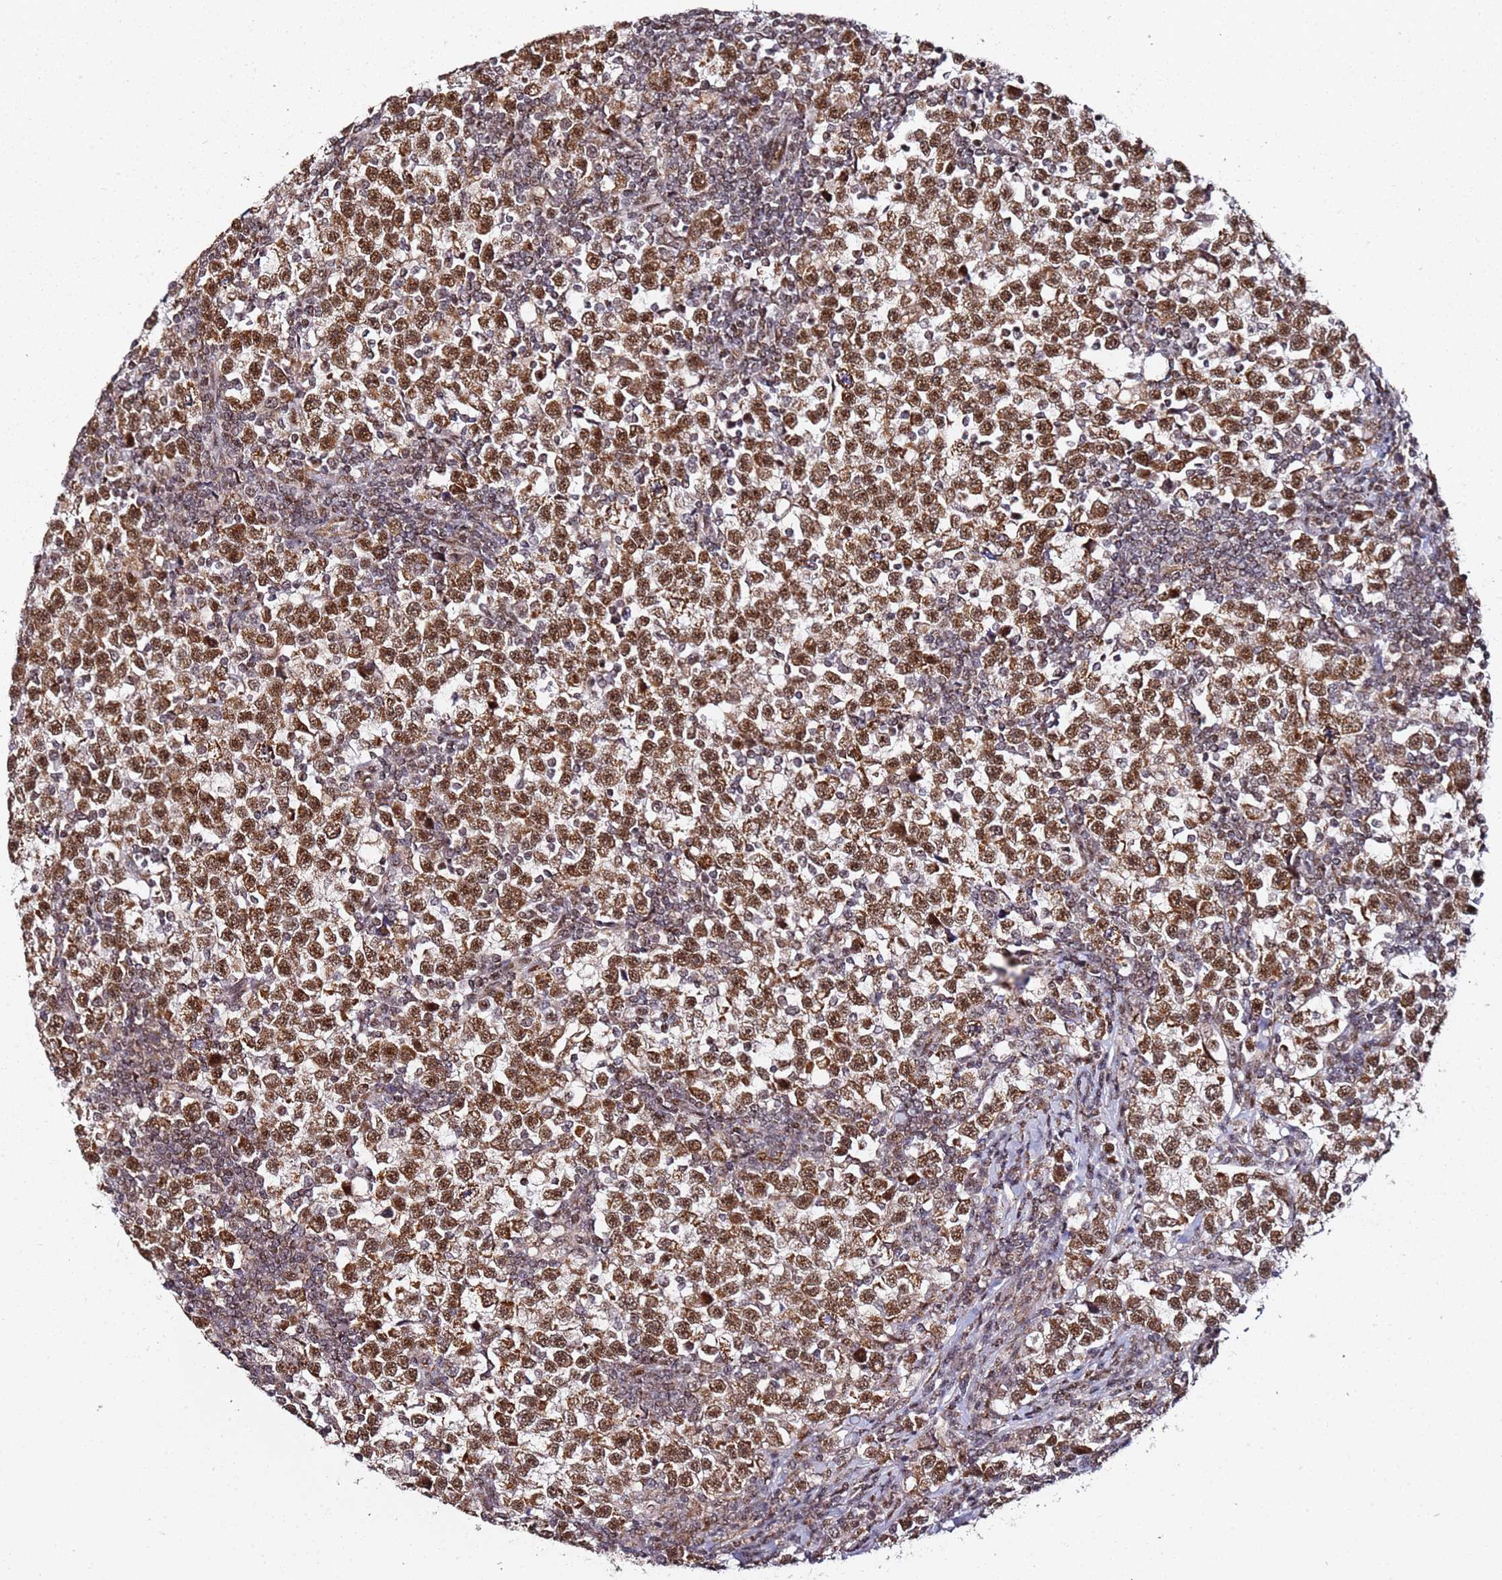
{"staining": {"intensity": "moderate", "quantity": ">75%", "location": "nuclear"}, "tissue": "testis cancer", "cell_type": "Tumor cells", "image_type": "cancer", "snomed": [{"axis": "morphology", "description": "Normal tissue, NOS"}, {"axis": "morphology", "description": "Seminoma, NOS"}, {"axis": "topography", "description": "Testis"}], "caption": "This is an image of IHC staining of testis seminoma, which shows moderate positivity in the nuclear of tumor cells.", "gene": "TP53AIP1", "patient": {"sex": "male", "age": 43}}